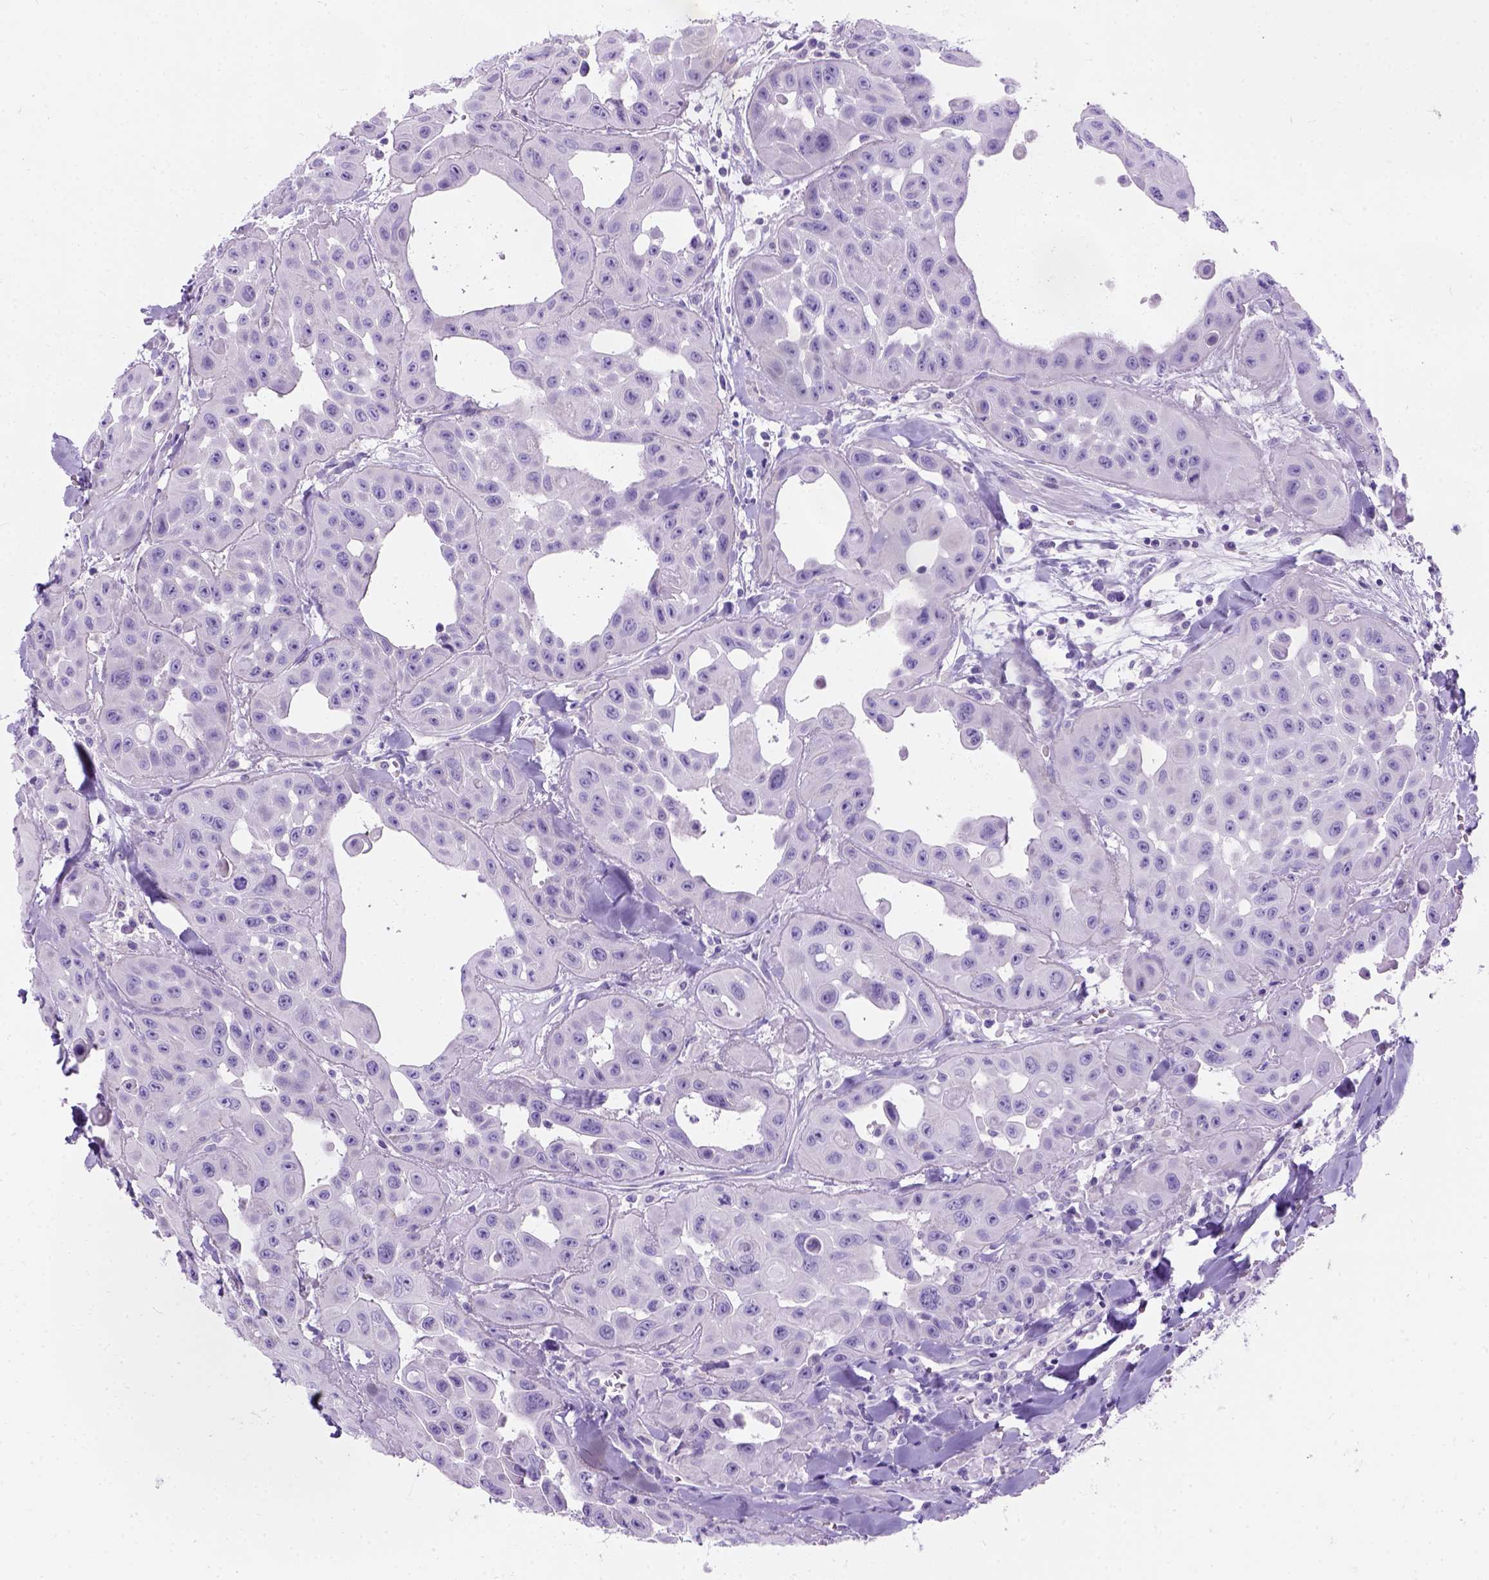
{"staining": {"intensity": "negative", "quantity": "none", "location": "none"}, "tissue": "head and neck cancer", "cell_type": "Tumor cells", "image_type": "cancer", "snomed": [{"axis": "morphology", "description": "Adenocarcinoma, NOS"}, {"axis": "topography", "description": "Head-Neck"}], "caption": "A histopathology image of adenocarcinoma (head and neck) stained for a protein reveals no brown staining in tumor cells. Brightfield microscopy of IHC stained with DAB (3,3'-diaminobenzidine) (brown) and hematoxylin (blue), captured at high magnification.", "gene": "C7orf57", "patient": {"sex": "male", "age": 73}}